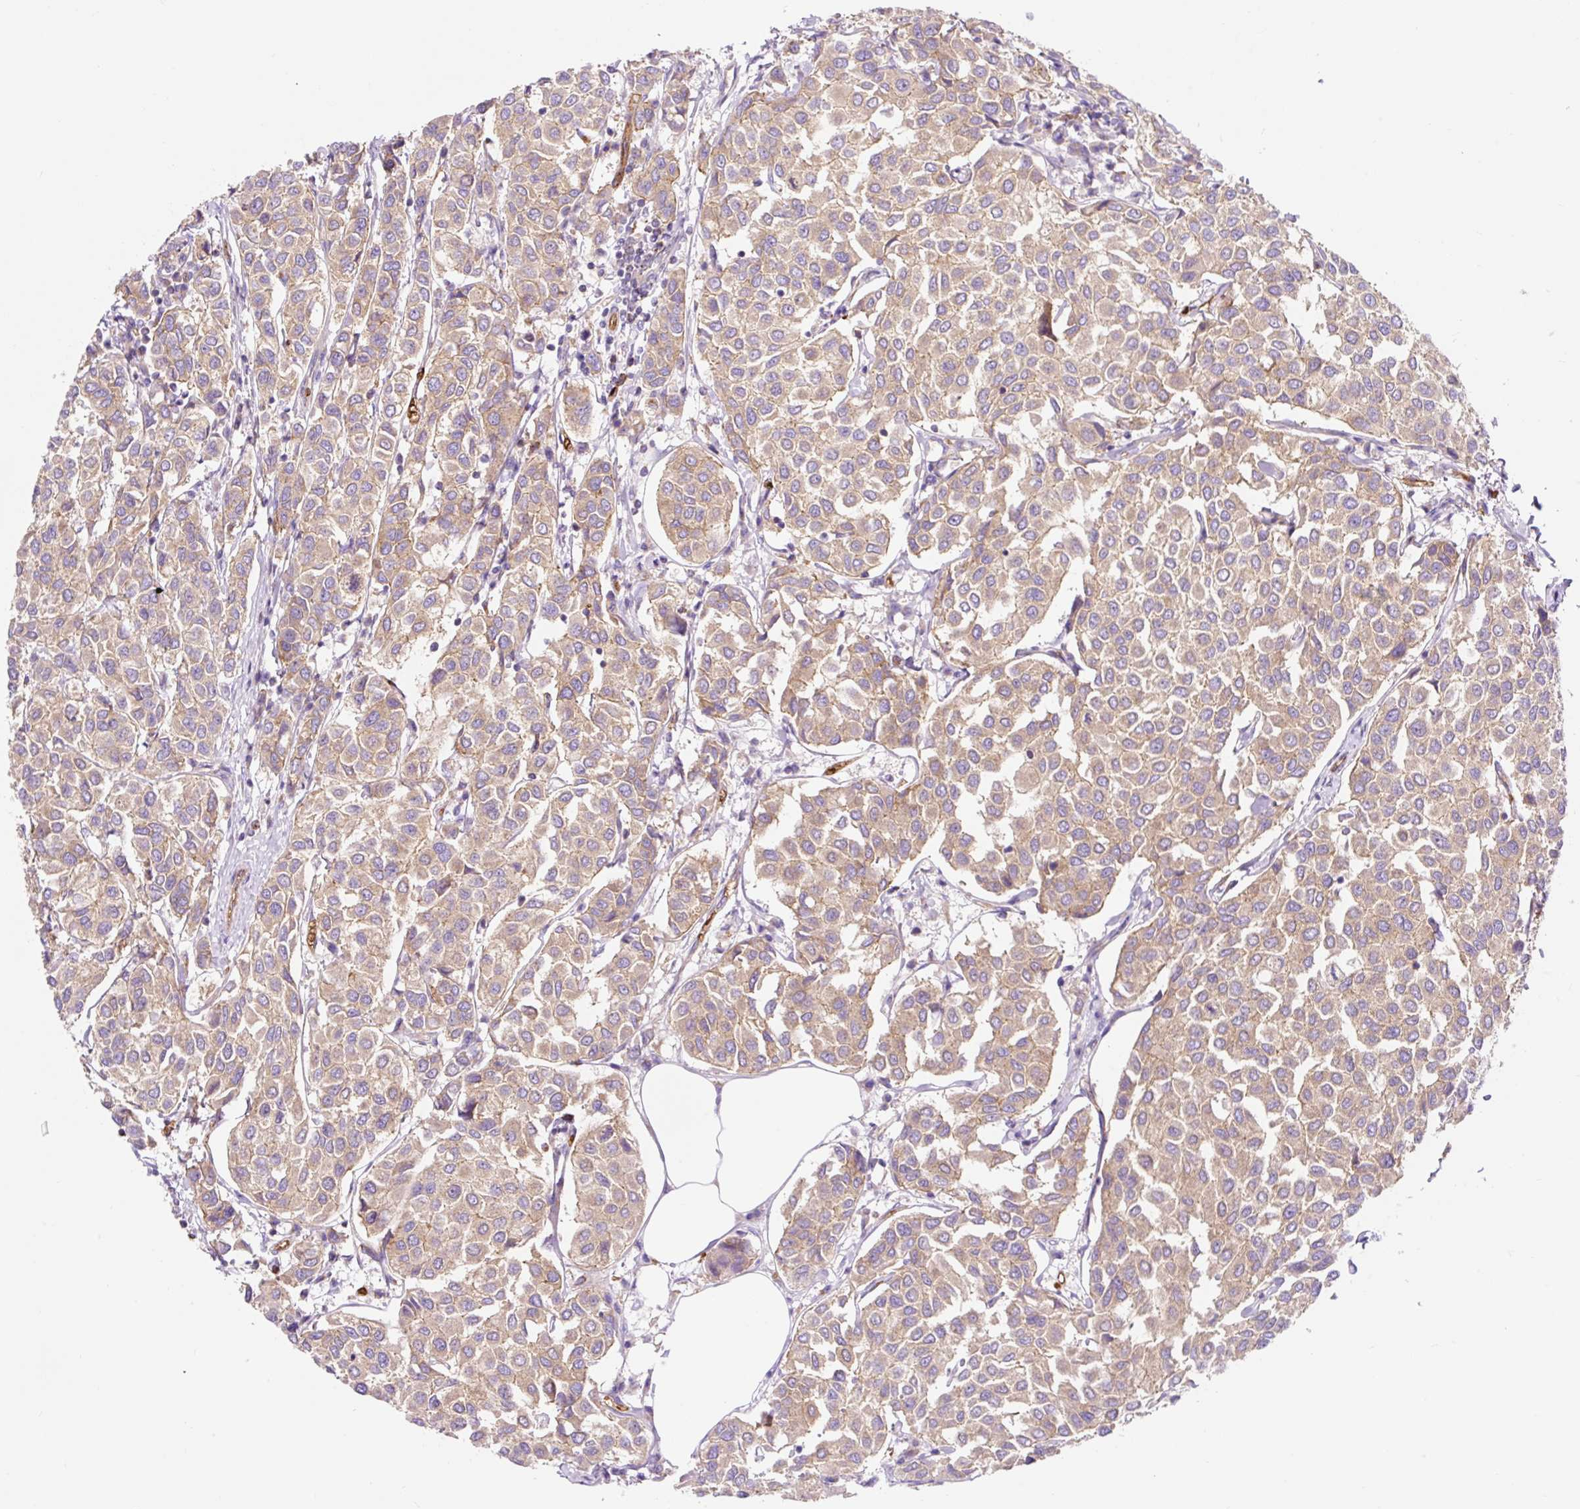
{"staining": {"intensity": "moderate", "quantity": ">75%", "location": "cytoplasmic/membranous"}, "tissue": "breast cancer", "cell_type": "Tumor cells", "image_type": "cancer", "snomed": [{"axis": "morphology", "description": "Duct carcinoma"}, {"axis": "topography", "description": "Breast"}], "caption": "The photomicrograph demonstrates immunohistochemical staining of breast cancer (invasive ductal carcinoma). There is moderate cytoplasmic/membranous staining is identified in approximately >75% of tumor cells. The protein of interest is shown in brown color, while the nuclei are stained blue.", "gene": "HIP1R", "patient": {"sex": "female", "age": 55}}